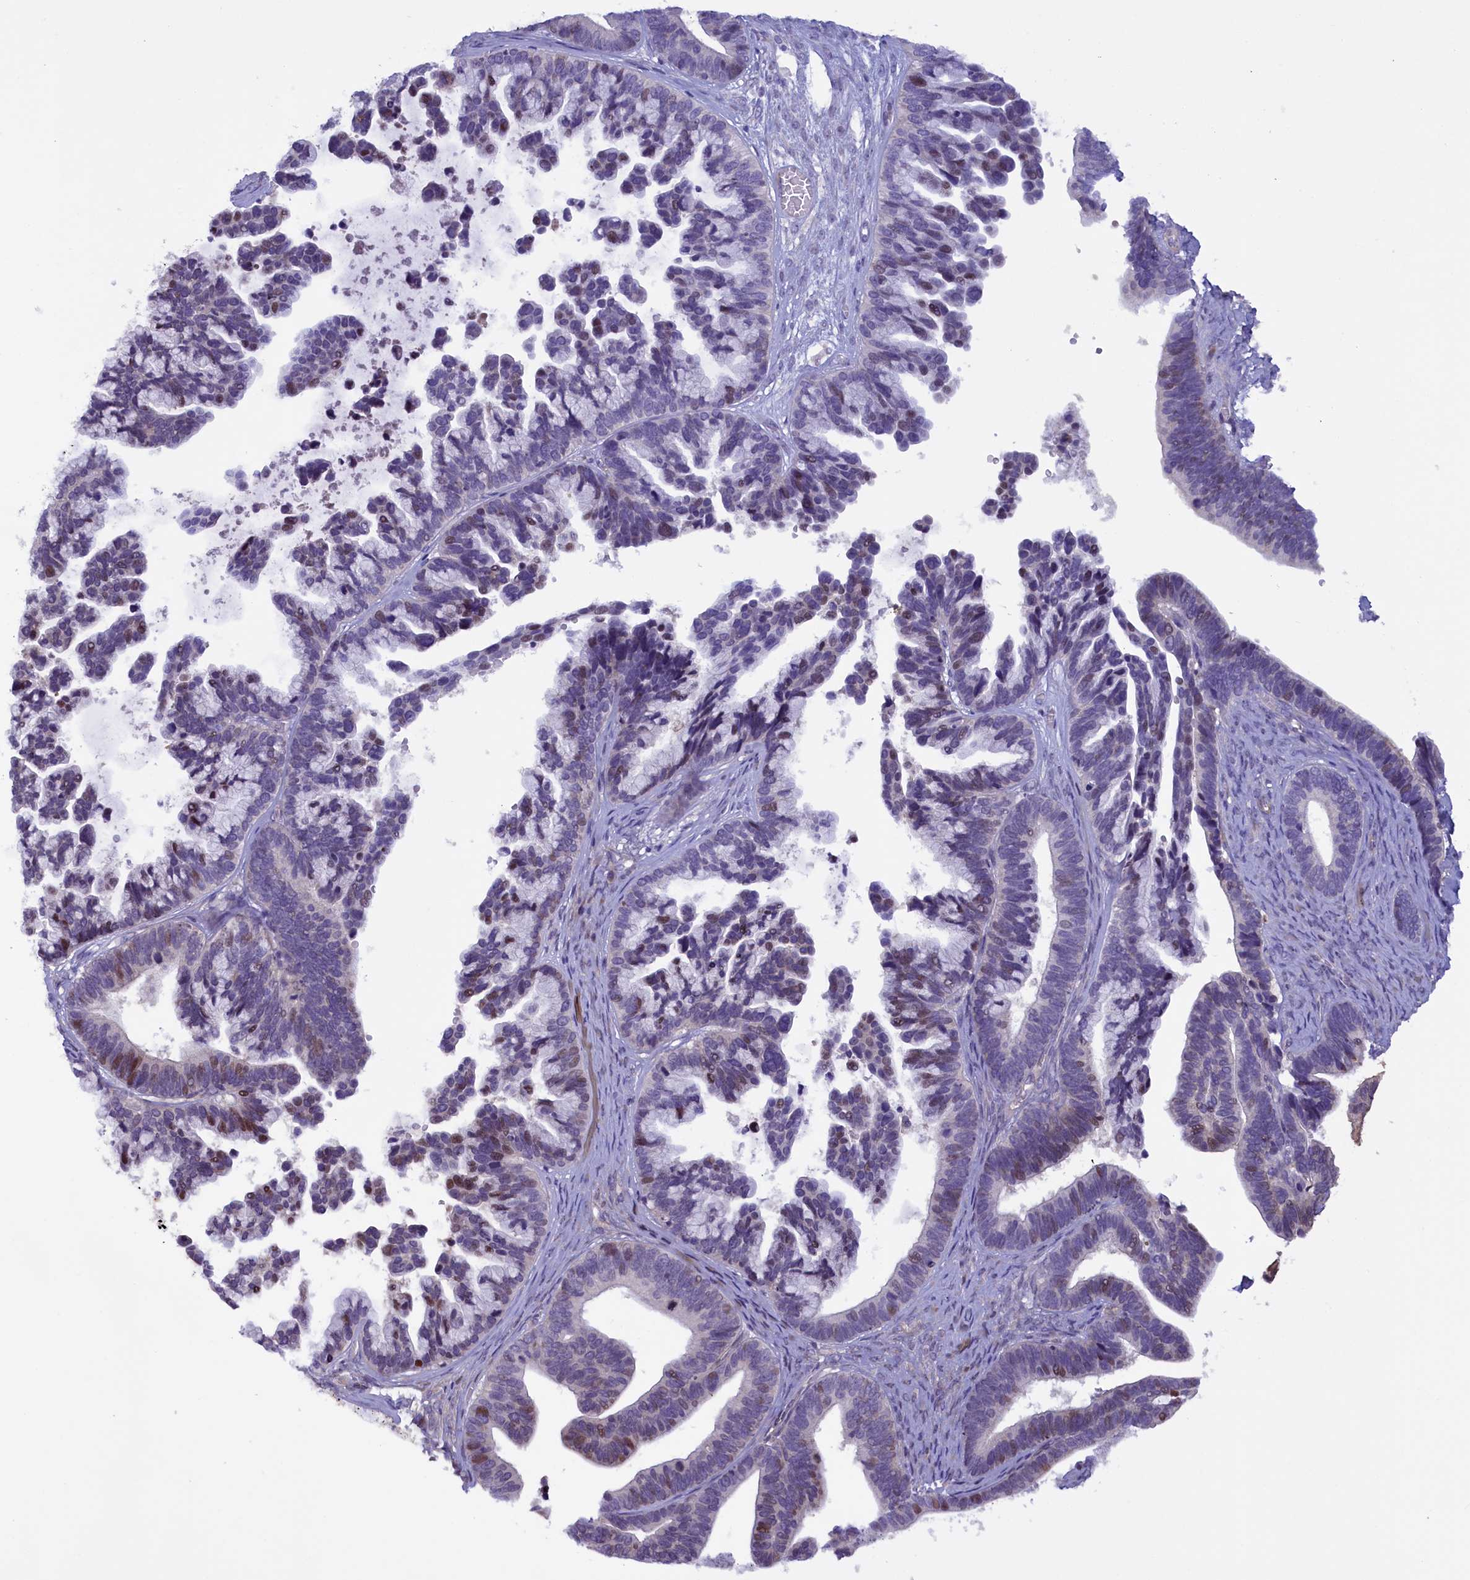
{"staining": {"intensity": "moderate", "quantity": "<25%", "location": "nuclear"}, "tissue": "ovarian cancer", "cell_type": "Tumor cells", "image_type": "cancer", "snomed": [{"axis": "morphology", "description": "Cystadenocarcinoma, serous, NOS"}, {"axis": "topography", "description": "Ovary"}], "caption": "Immunohistochemistry (IHC) of human serous cystadenocarcinoma (ovarian) shows low levels of moderate nuclear expression in about <25% of tumor cells. (DAB = brown stain, brightfield microscopy at high magnification).", "gene": "MAN2C1", "patient": {"sex": "female", "age": 56}}